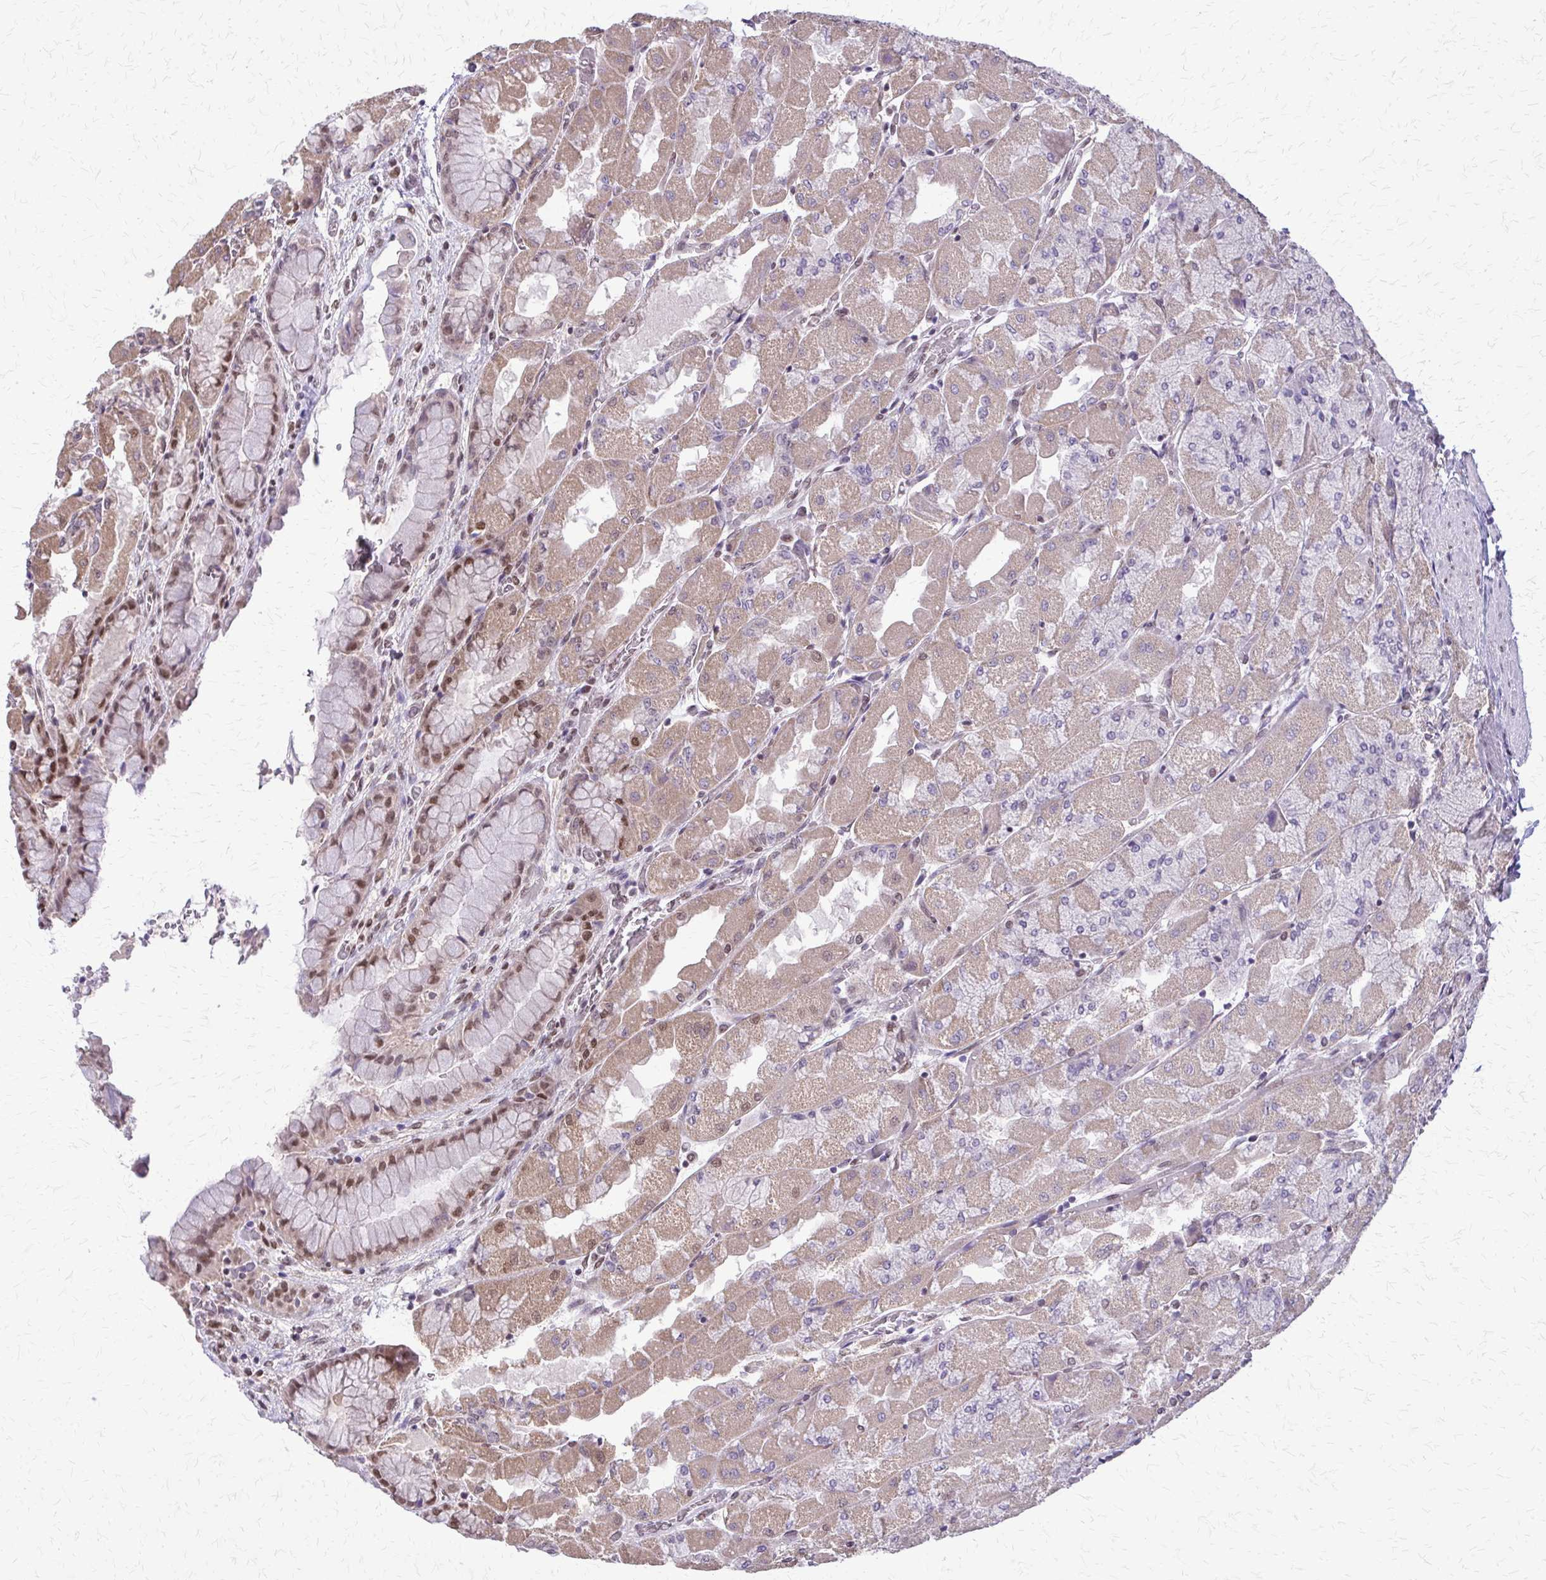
{"staining": {"intensity": "moderate", "quantity": "25%-75%", "location": "cytoplasmic/membranous,nuclear"}, "tissue": "stomach", "cell_type": "Glandular cells", "image_type": "normal", "snomed": [{"axis": "morphology", "description": "Normal tissue, NOS"}, {"axis": "topography", "description": "Stomach"}], "caption": "IHC of normal stomach displays medium levels of moderate cytoplasmic/membranous,nuclear expression in about 25%-75% of glandular cells. (DAB = brown stain, brightfield microscopy at high magnification).", "gene": "TTF1", "patient": {"sex": "female", "age": 61}}